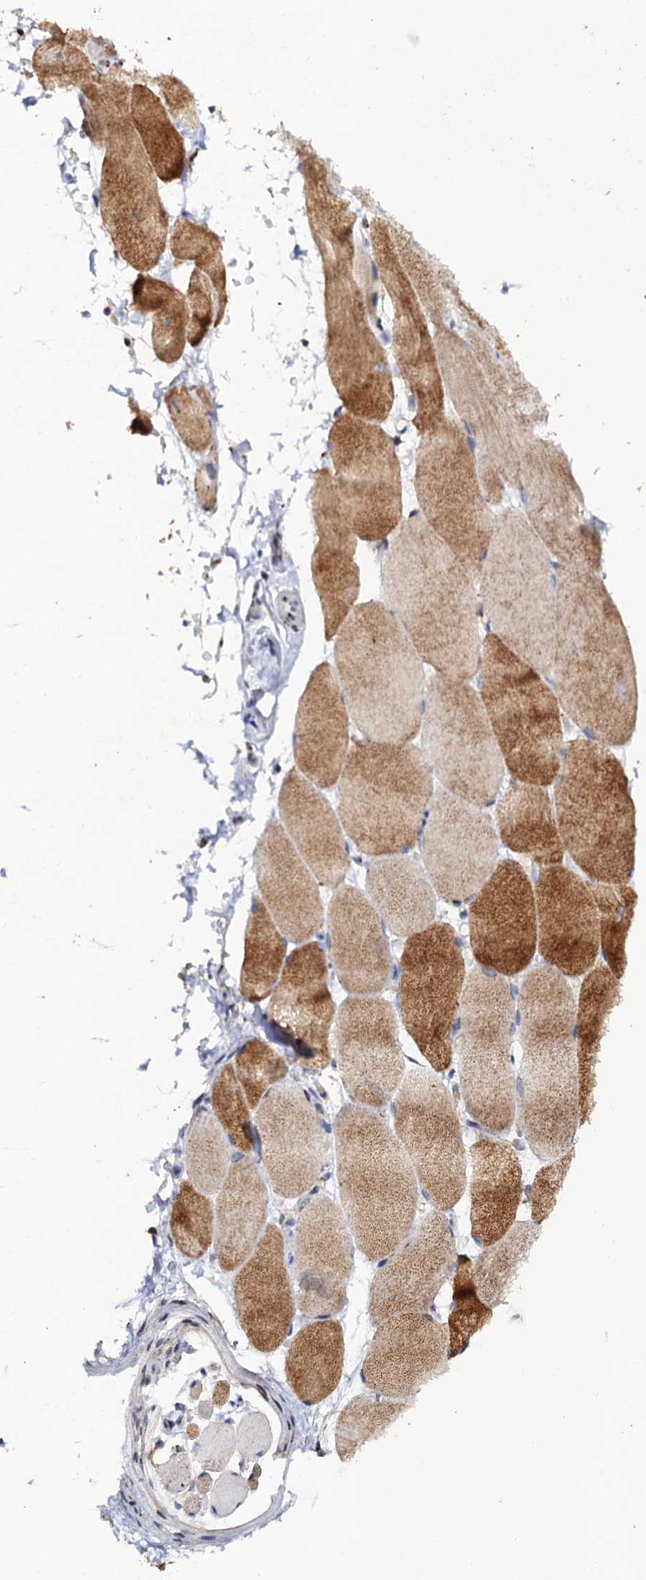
{"staining": {"intensity": "moderate", "quantity": ">75%", "location": "cytoplasmic/membranous"}, "tissue": "skeletal muscle", "cell_type": "Myocytes", "image_type": "normal", "snomed": [{"axis": "morphology", "description": "Normal tissue, NOS"}, {"axis": "topography", "description": "Skeletal muscle"}, {"axis": "topography", "description": "Parathyroid gland"}], "caption": "A medium amount of moderate cytoplasmic/membranous positivity is appreciated in about >75% of myocytes in normal skeletal muscle. (DAB = brown stain, brightfield microscopy at high magnification).", "gene": "THAP2", "patient": {"sex": "female", "age": 37}}